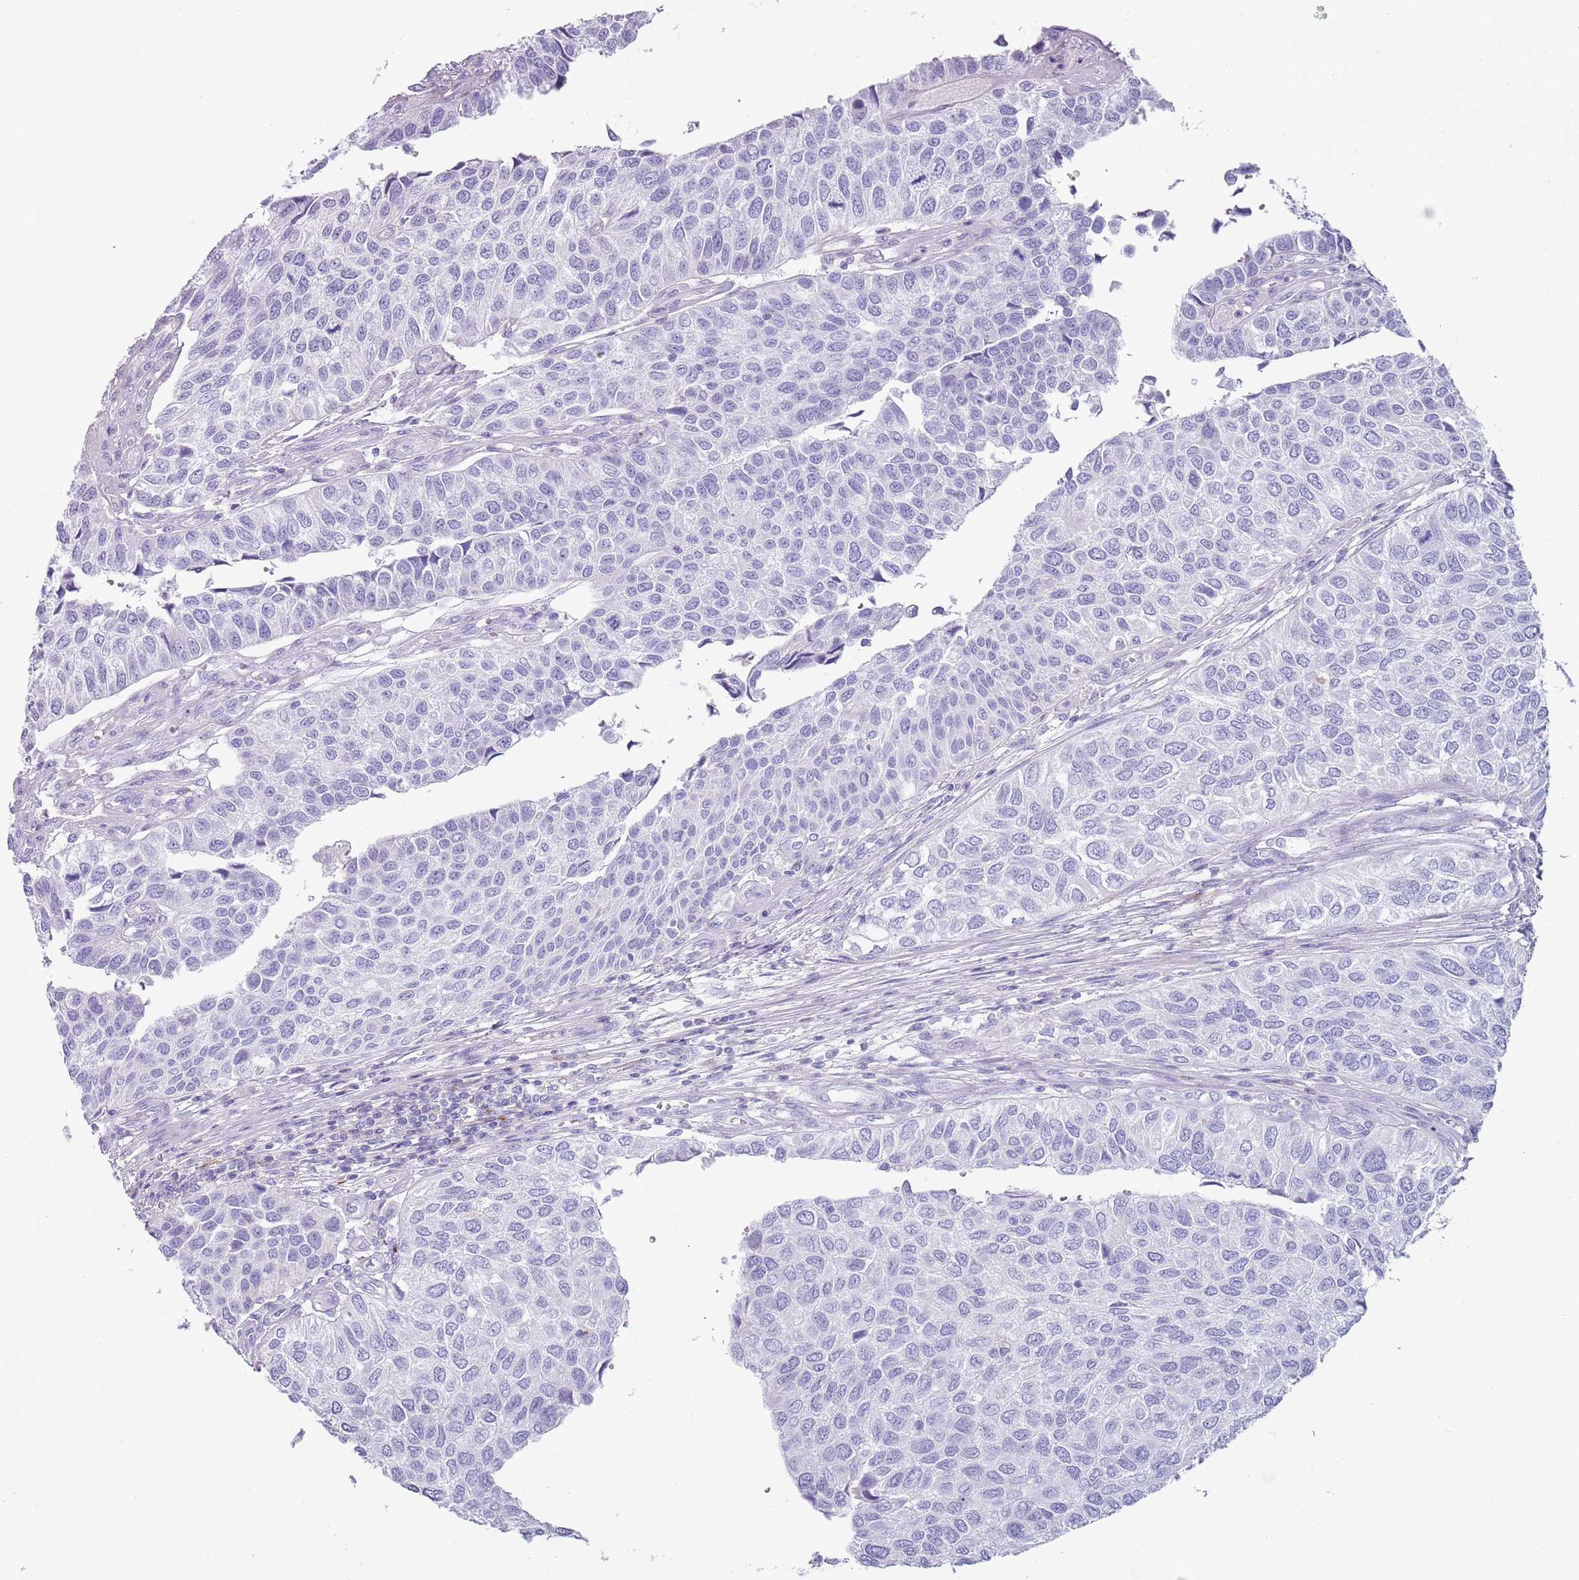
{"staining": {"intensity": "negative", "quantity": "none", "location": "none"}, "tissue": "urothelial cancer", "cell_type": "Tumor cells", "image_type": "cancer", "snomed": [{"axis": "morphology", "description": "Urothelial carcinoma, NOS"}, {"axis": "topography", "description": "Urinary bladder"}], "caption": "This is an IHC micrograph of human urothelial cancer. There is no positivity in tumor cells.", "gene": "NBPF20", "patient": {"sex": "male", "age": 55}}